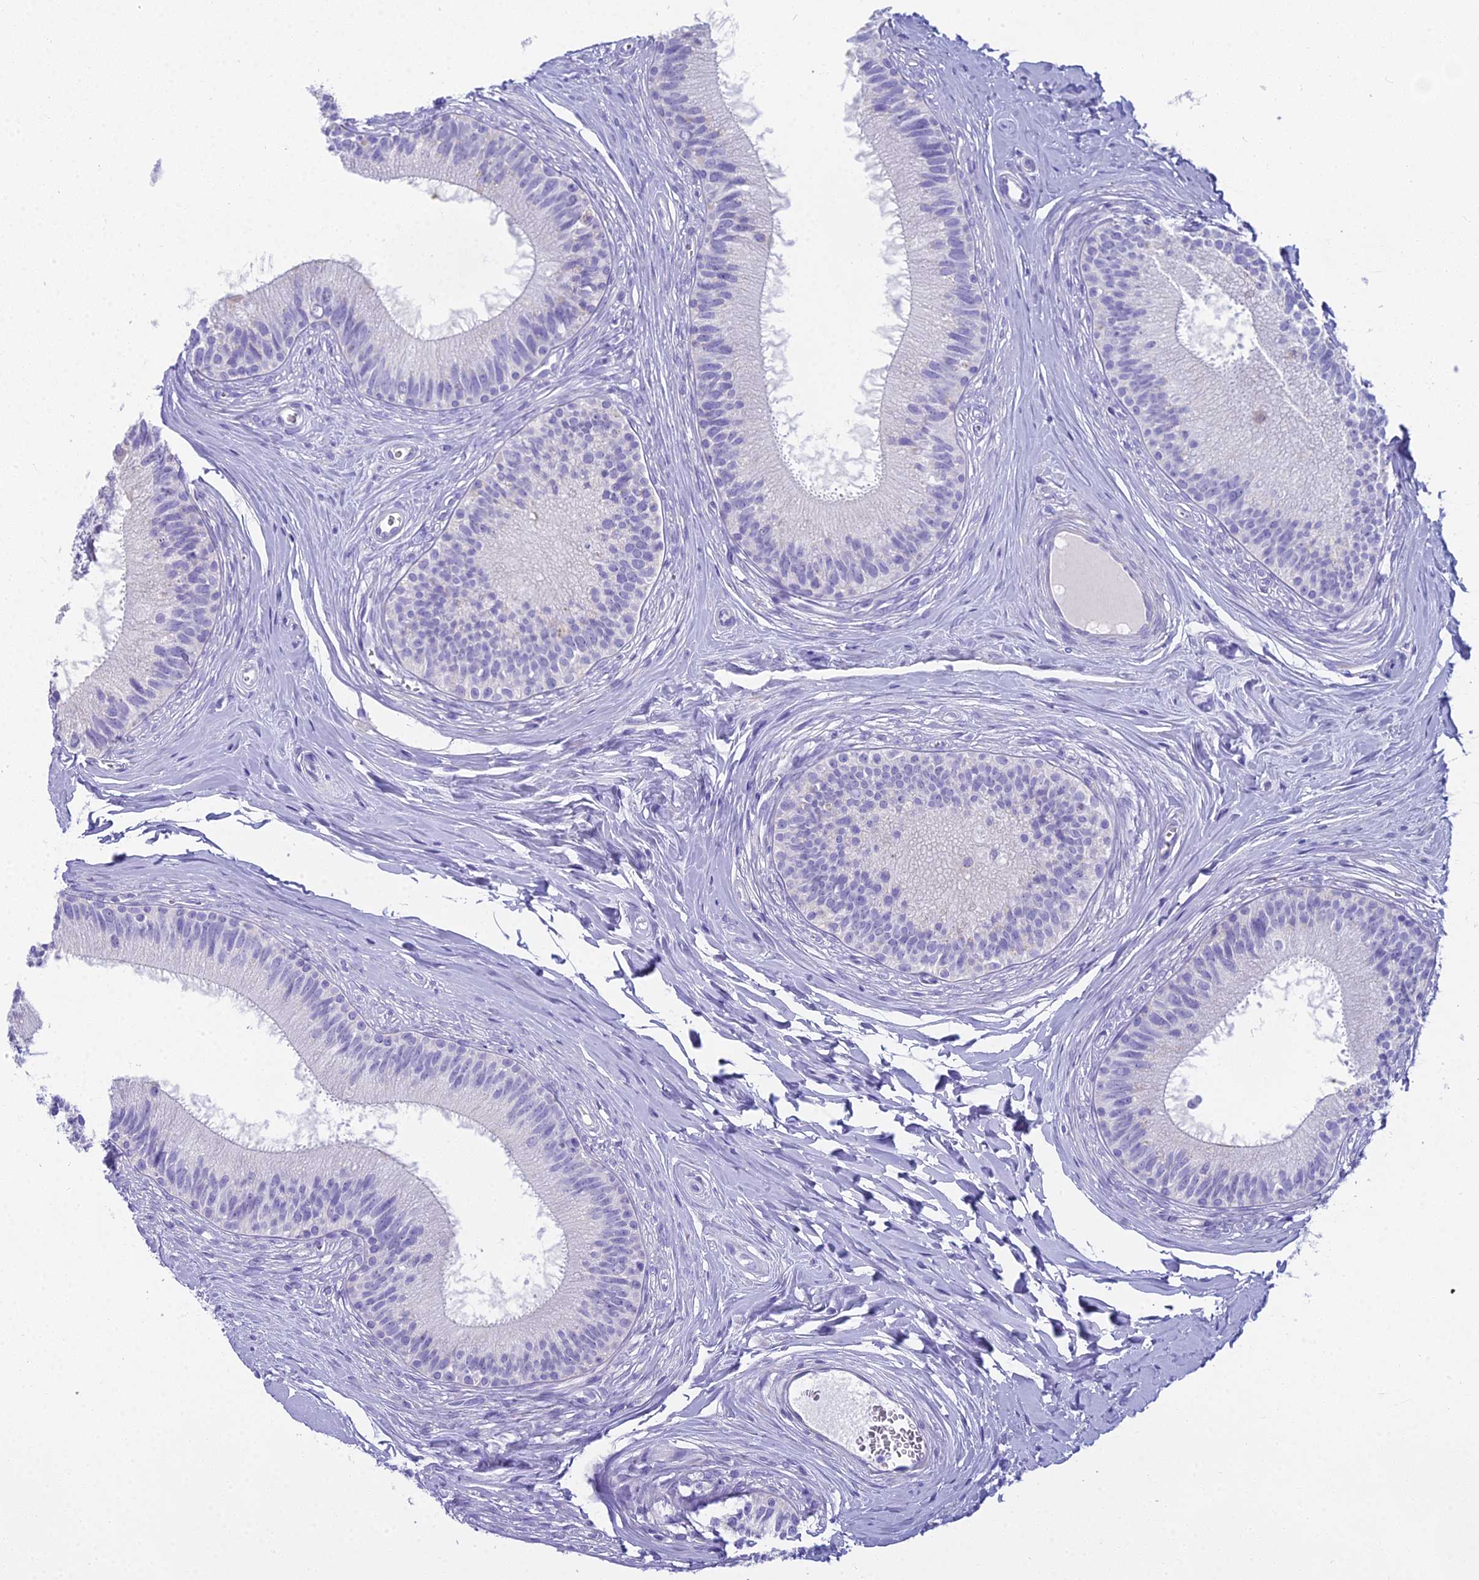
{"staining": {"intensity": "negative", "quantity": "none", "location": "none"}, "tissue": "epididymis", "cell_type": "Glandular cells", "image_type": "normal", "snomed": [{"axis": "morphology", "description": "Normal tissue, NOS"}, {"axis": "topography", "description": "Epididymis"}], "caption": "Immunohistochemistry micrograph of normal epididymis: human epididymis stained with DAB (3,3'-diaminobenzidine) reveals no significant protein positivity in glandular cells.", "gene": "UNC80", "patient": {"sex": "male", "age": 33}}